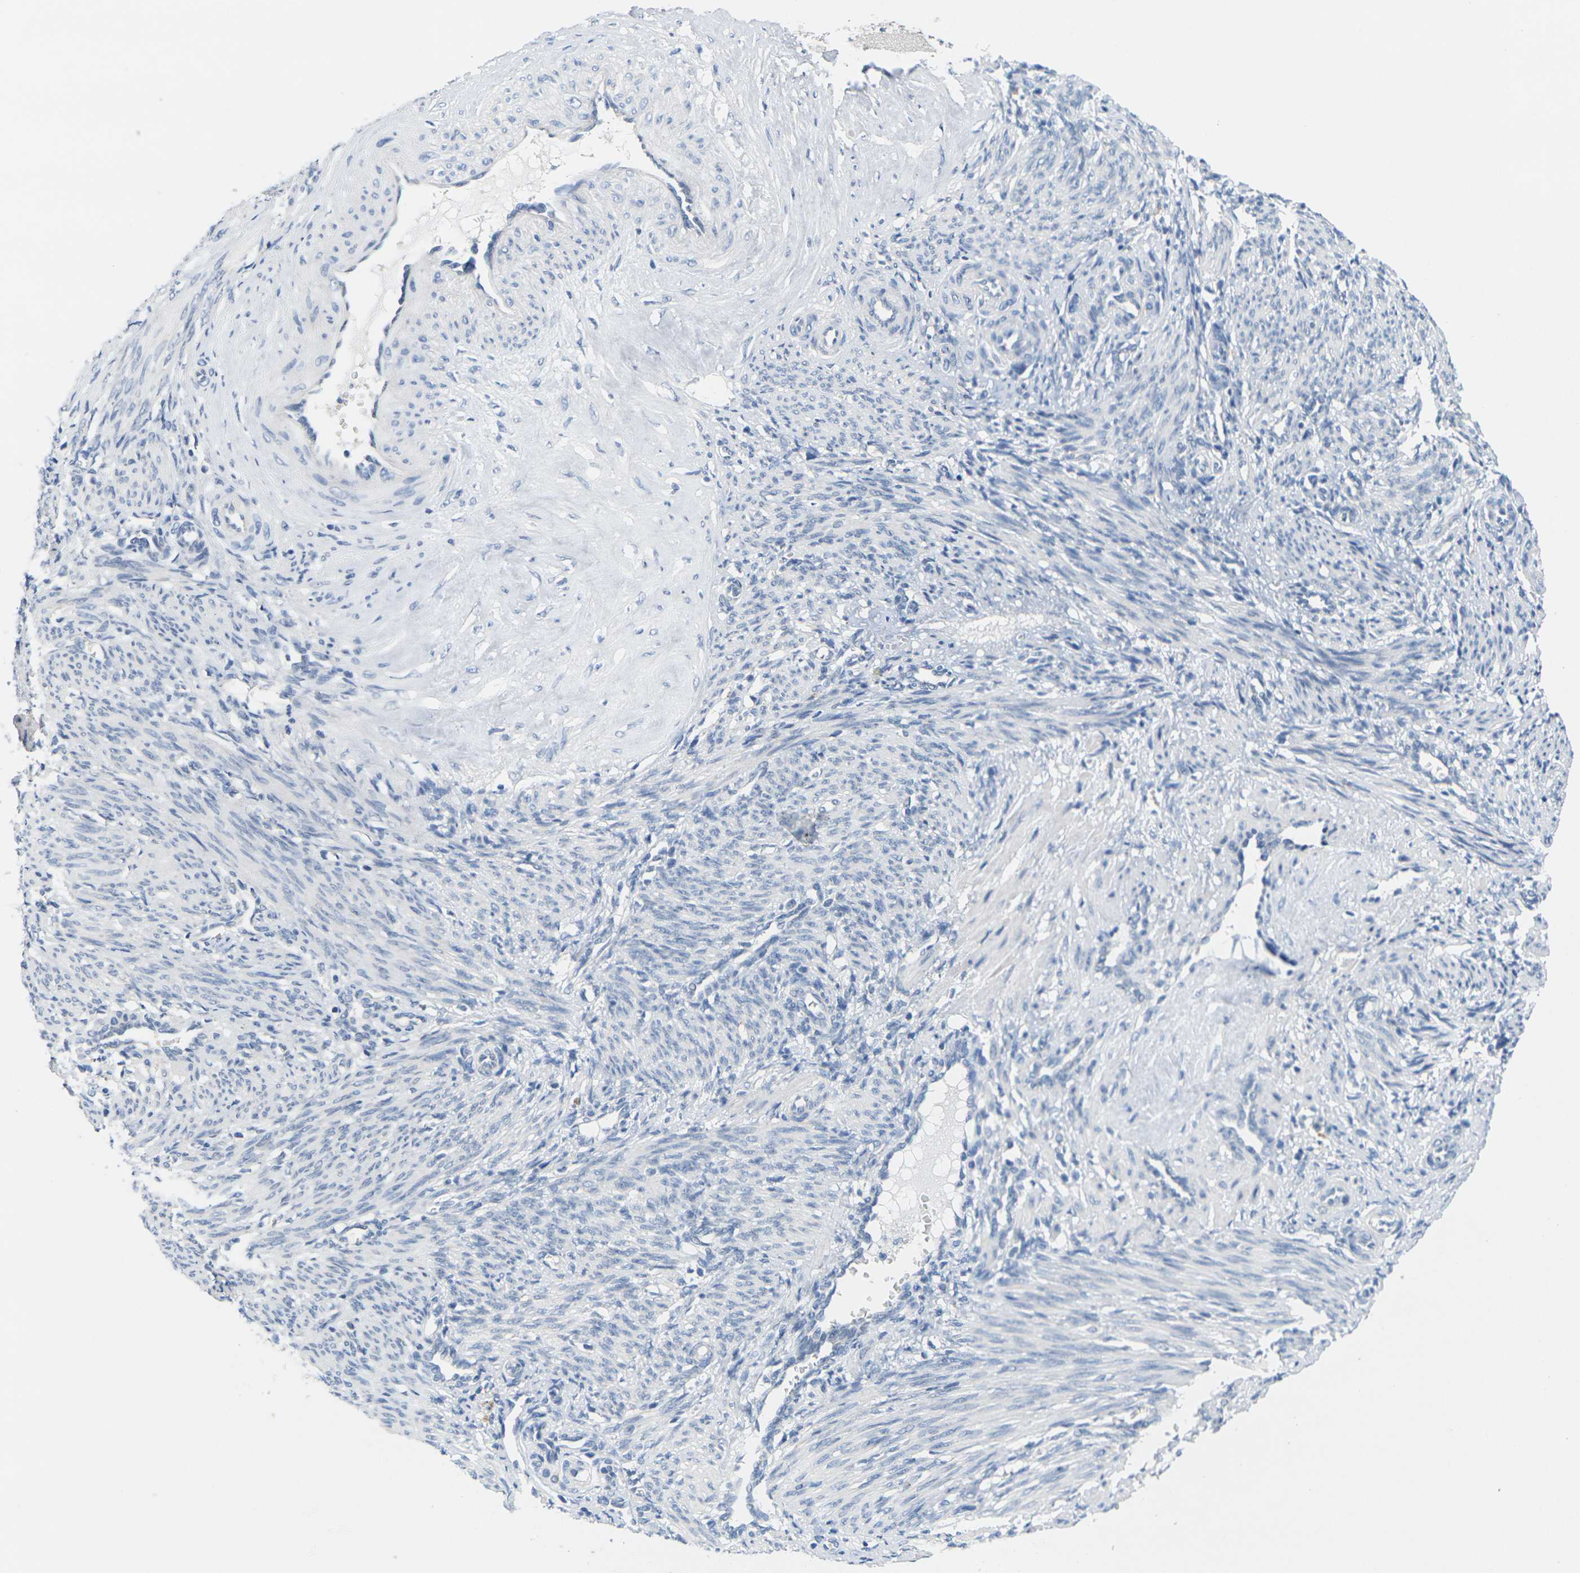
{"staining": {"intensity": "negative", "quantity": "none", "location": "none"}, "tissue": "smooth muscle", "cell_type": "Smooth muscle cells", "image_type": "normal", "snomed": [{"axis": "morphology", "description": "Normal tissue, NOS"}, {"axis": "topography", "description": "Endometrium"}], "caption": "Smooth muscle stained for a protein using IHC displays no positivity smooth muscle cells.", "gene": "CDK2", "patient": {"sex": "female", "age": 33}}